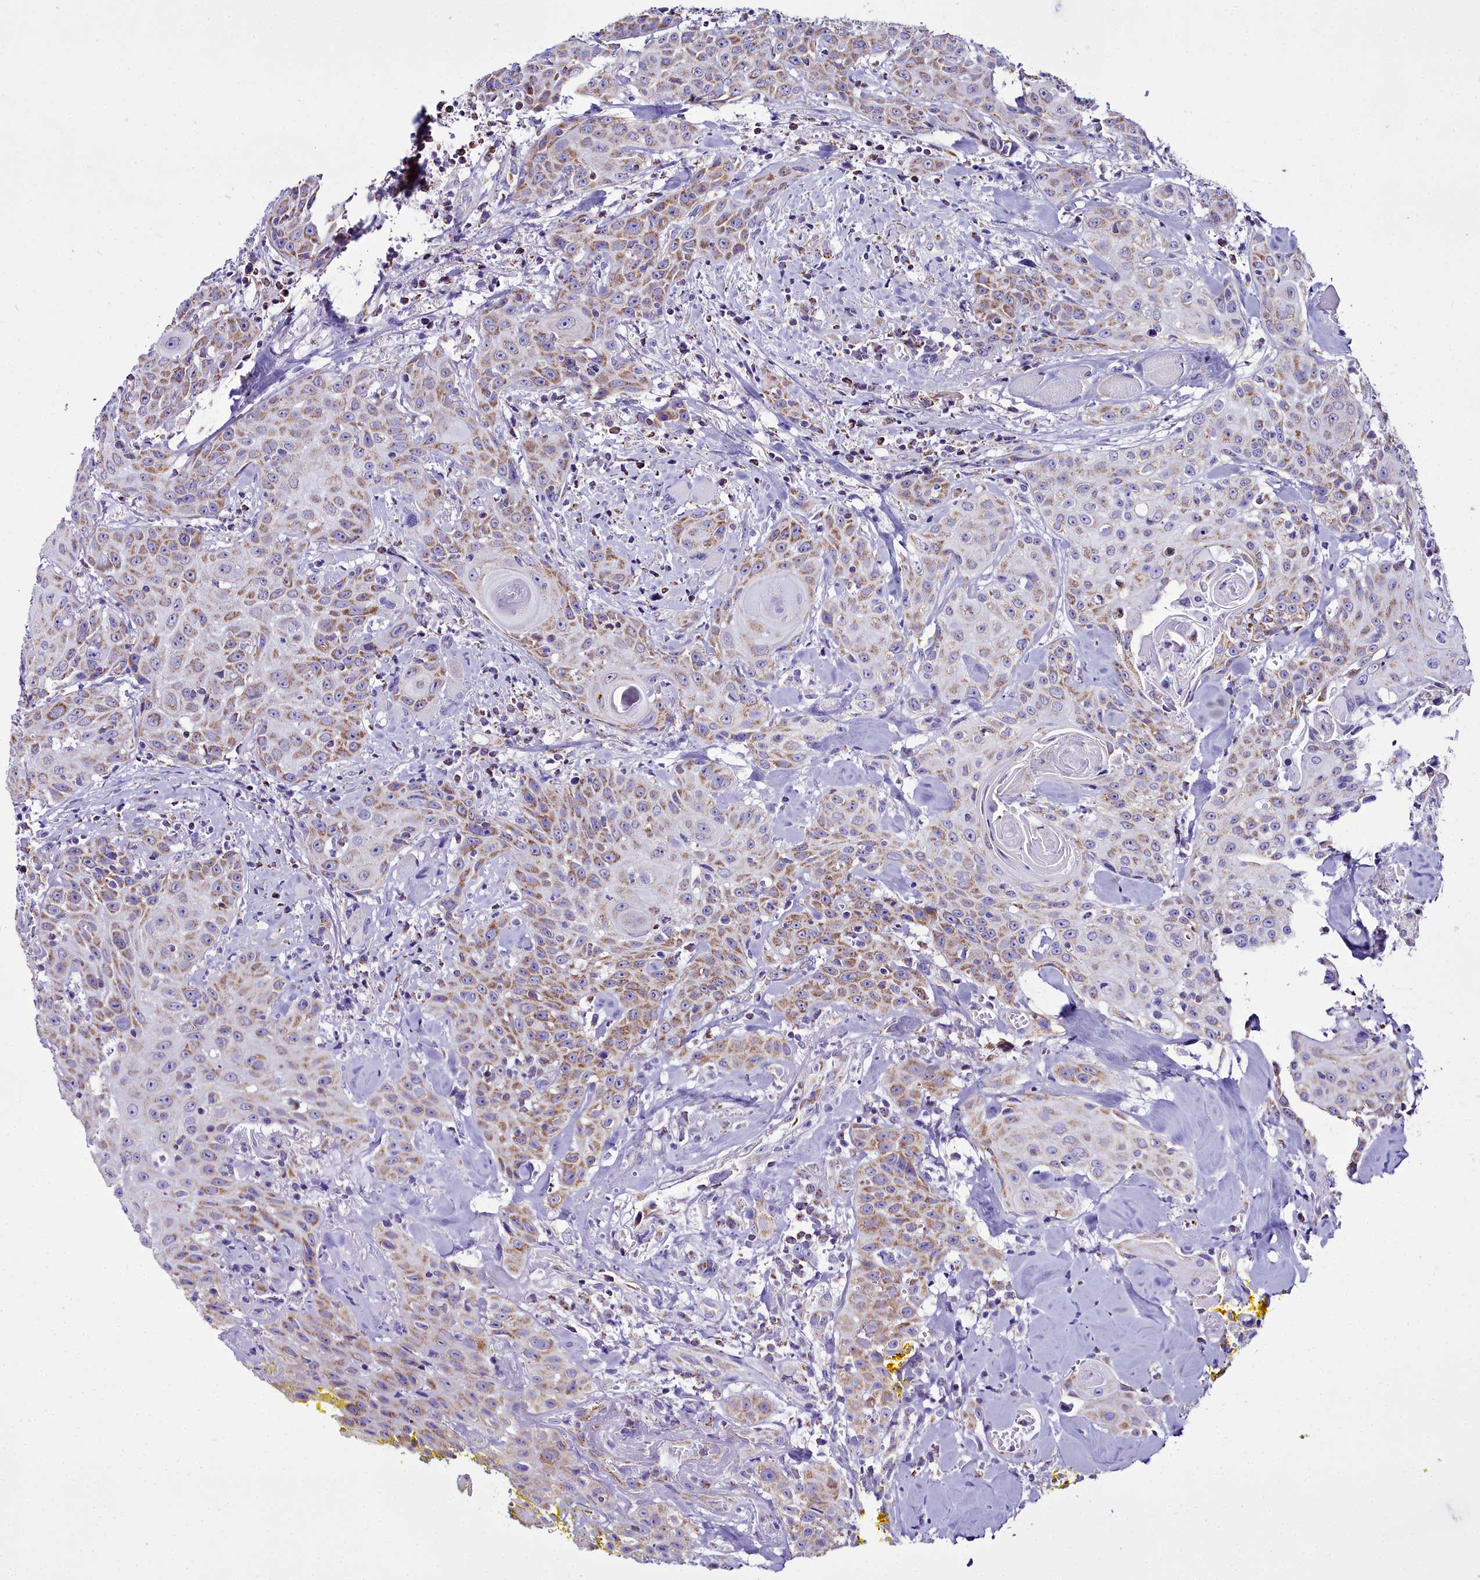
{"staining": {"intensity": "moderate", "quantity": ">75%", "location": "cytoplasmic/membranous"}, "tissue": "head and neck cancer", "cell_type": "Tumor cells", "image_type": "cancer", "snomed": [{"axis": "morphology", "description": "Squamous cell carcinoma, NOS"}, {"axis": "topography", "description": "Oral tissue"}, {"axis": "topography", "description": "Head-Neck"}], "caption": "Protein staining of head and neck cancer tissue demonstrates moderate cytoplasmic/membranous positivity in approximately >75% of tumor cells. (IHC, brightfield microscopy, high magnification).", "gene": "WDFY3", "patient": {"sex": "female", "age": 82}}